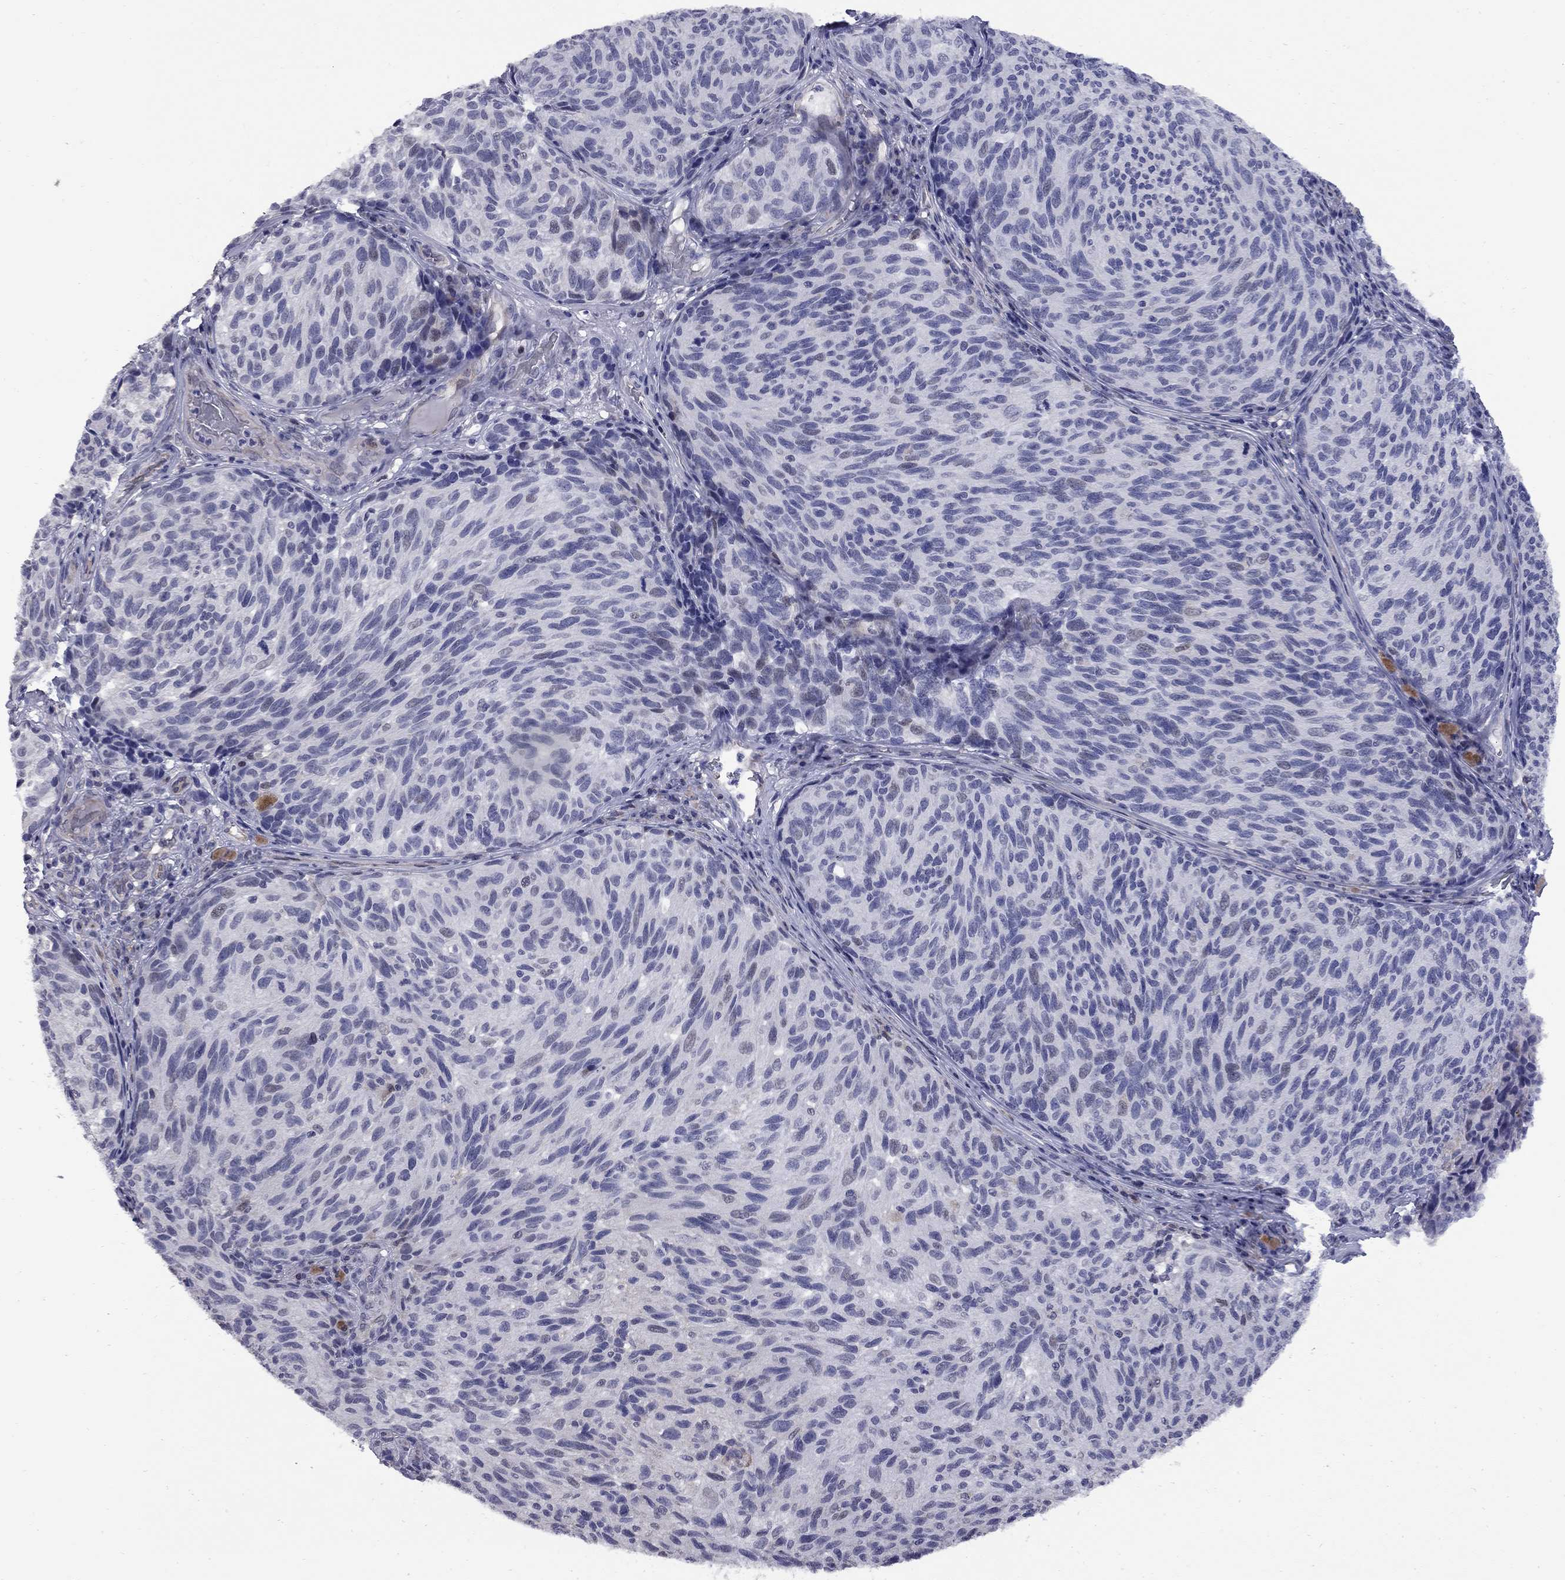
{"staining": {"intensity": "negative", "quantity": "none", "location": "none"}, "tissue": "melanoma", "cell_type": "Tumor cells", "image_type": "cancer", "snomed": [{"axis": "morphology", "description": "Malignant melanoma, NOS"}, {"axis": "topography", "description": "Skin"}], "caption": "A photomicrograph of melanoma stained for a protein displays no brown staining in tumor cells.", "gene": "HTR4", "patient": {"sex": "female", "age": 73}}